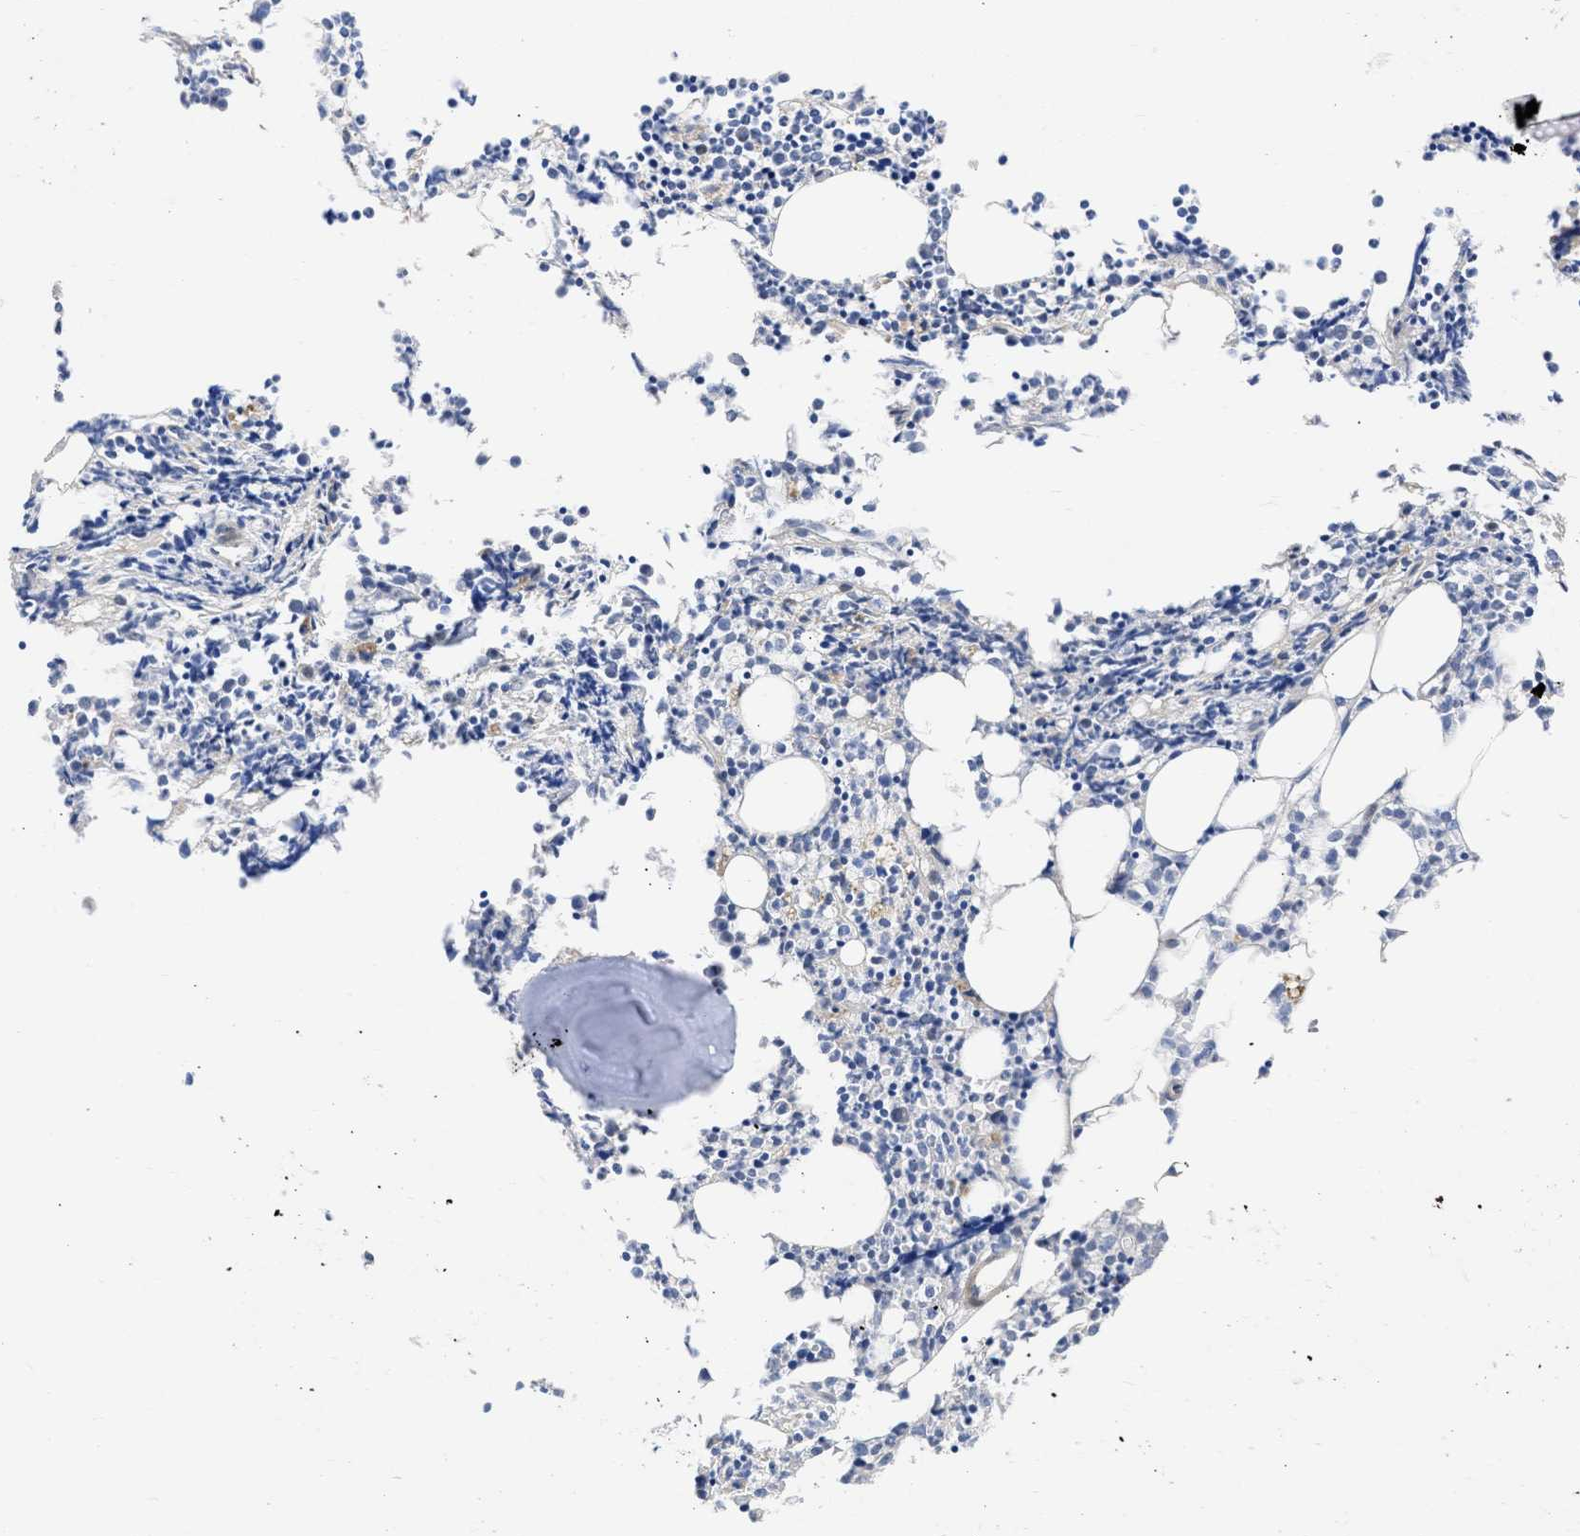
{"staining": {"intensity": "strong", "quantity": "<25%", "location": "cytoplasmic/membranous"}, "tissue": "bone marrow", "cell_type": "Hematopoietic cells", "image_type": "normal", "snomed": [{"axis": "morphology", "description": "Normal tissue, NOS"}, {"axis": "morphology", "description": "Inflammation, NOS"}, {"axis": "topography", "description": "Bone marrow"}], "caption": "IHC histopathology image of normal bone marrow: human bone marrow stained using immunohistochemistry shows medium levels of strong protein expression localized specifically in the cytoplasmic/membranous of hematopoietic cells, appearing as a cytoplasmic/membranous brown color.", "gene": "ARHGEF4", "patient": {"sex": "female", "age": 53}}